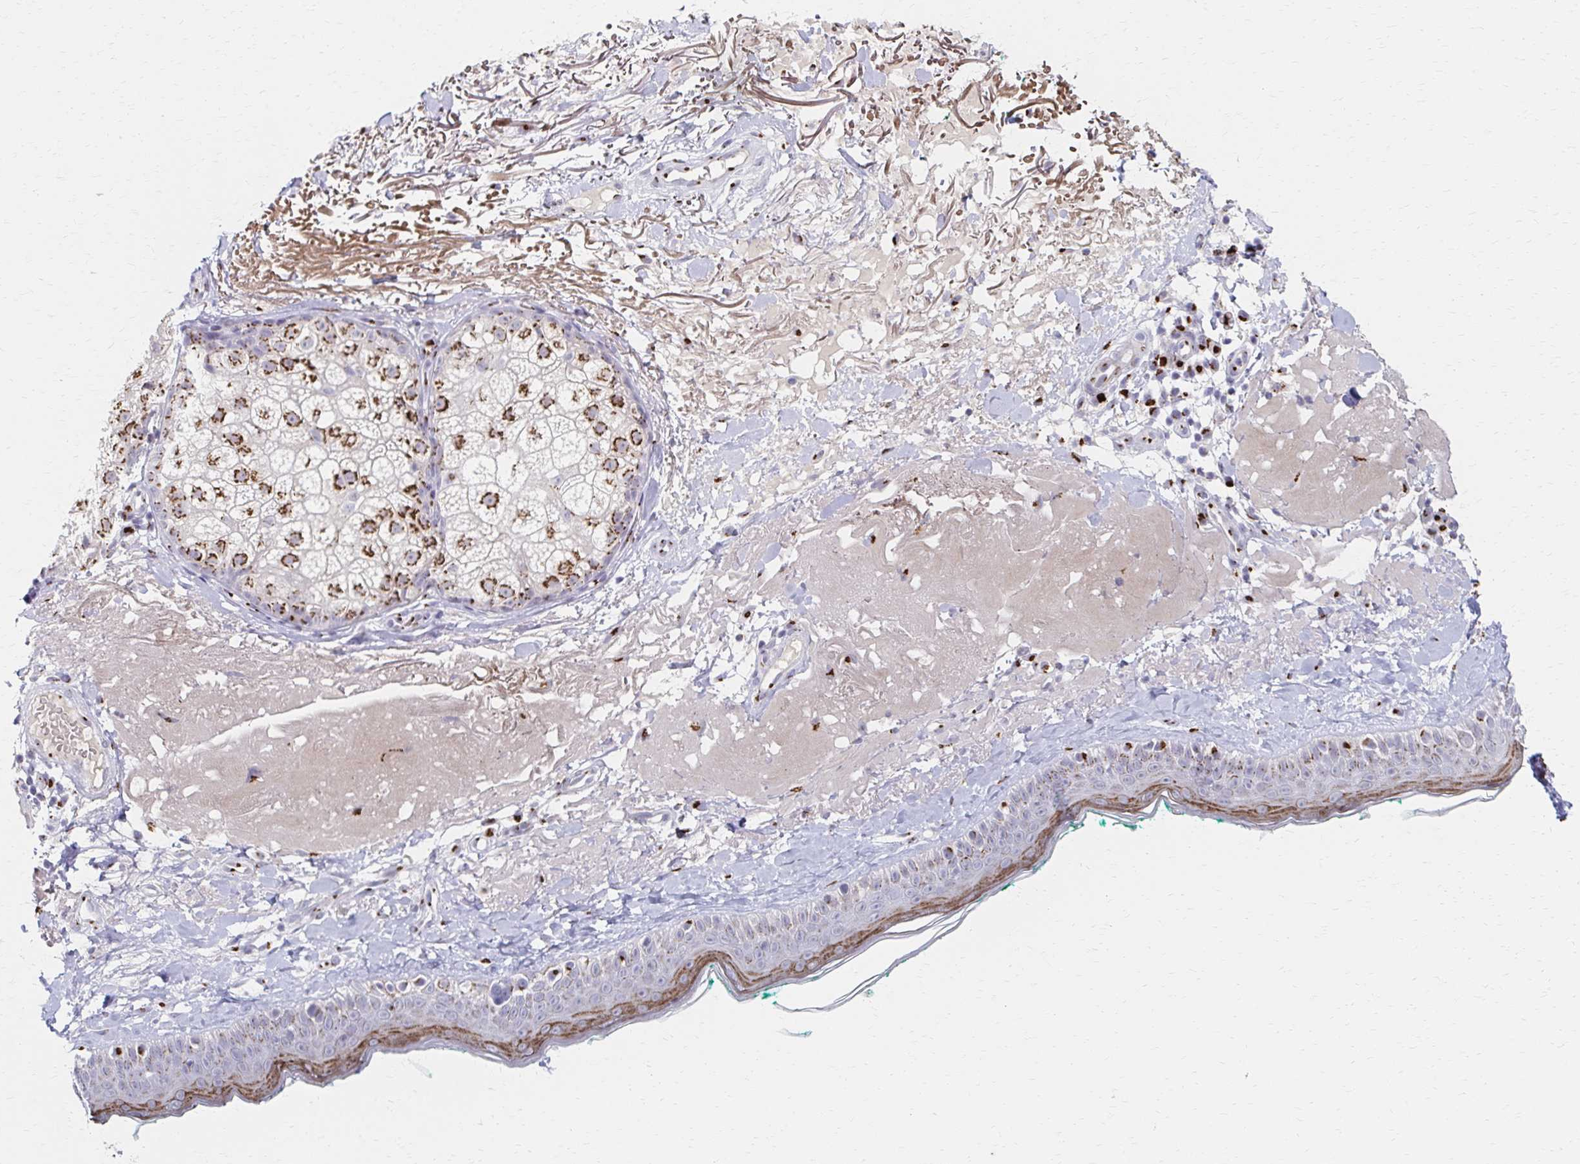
{"staining": {"intensity": "moderate", "quantity": ">75%", "location": "cytoplasmic/membranous"}, "tissue": "skin", "cell_type": "Fibroblasts", "image_type": "normal", "snomed": [{"axis": "morphology", "description": "Normal tissue, NOS"}, {"axis": "topography", "description": "Skin"}], "caption": "Protein expression analysis of benign human skin reveals moderate cytoplasmic/membranous expression in about >75% of fibroblasts. Ihc stains the protein in brown and the nuclei are stained blue.", "gene": "ENSG00000254692", "patient": {"sex": "male", "age": 73}}